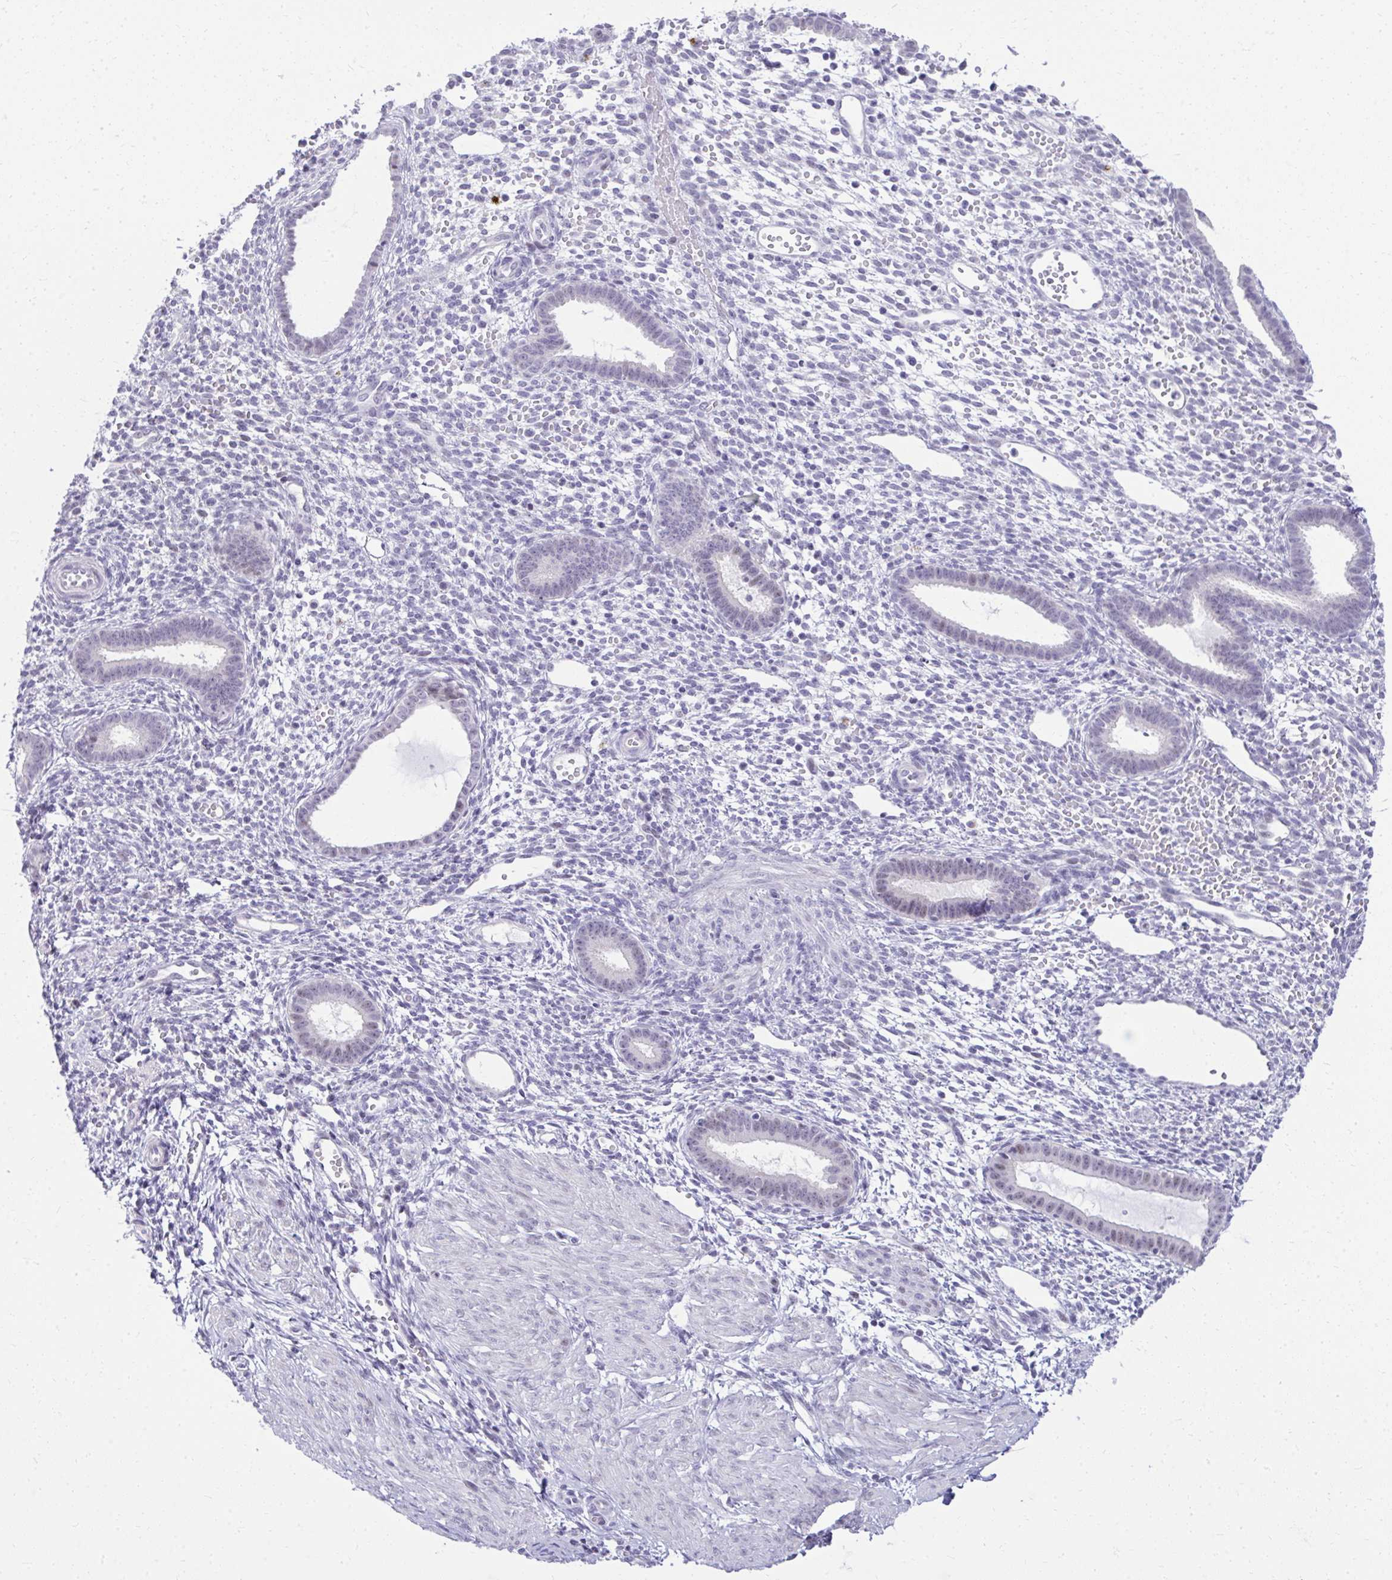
{"staining": {"intensity": "negative", "quantity": "none", "location": "none"}, "tissue": "endometrium", "cell_type": "Cells in endometrial stroma", "image_type": "normal", "snomed": [{"axis": "morphology", "description": "Normal tissue, NOS"}, {"axis": "topography", "description": "Endometrium"}], "caption": "High power microscopy micrograph of an immunohistochemistry (IHC) photomicrograph of benign endometrium, revealing no significant positivity in cells in endometrial stroma. (Brightfield microscopy of DAB (3,3'-diaminobenzidine) immunohistochemistry at high magnification).", "gene": "EID3", "patient": {"sex": "female", "age": 36}}